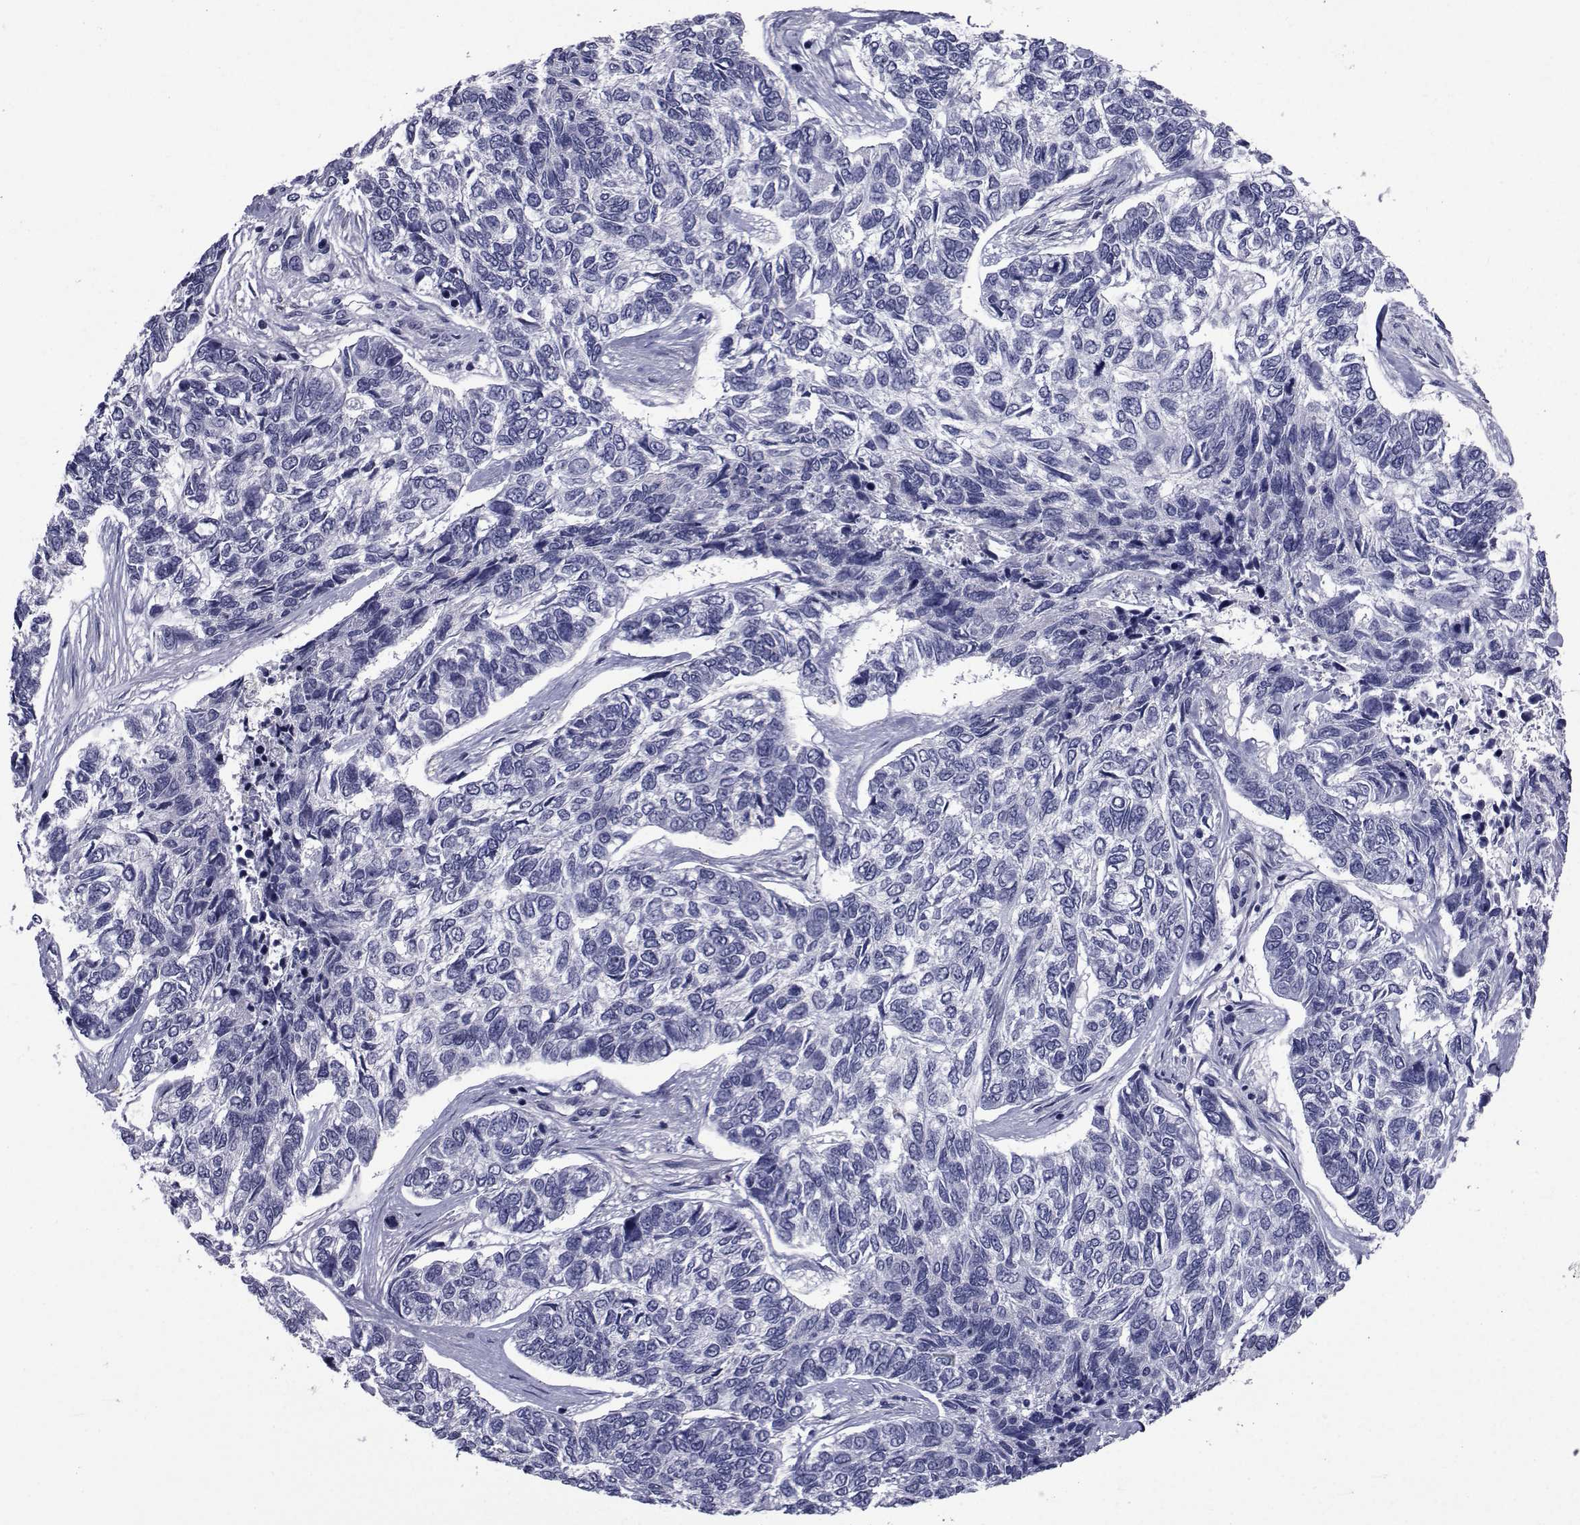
{"staining": {"intensity": "negative", "quantity": "none", "location": "none"}, "tissue": "skin cancer", "cell_type": "Tumor cells", "image_type": "cancer", "snomed": [{"axis": "morphology", "description": "Basal cell carcinoma"}, {"axis": "topography", "description": "Skin"}], "caption": "Histopathology image shows no significant protein staining in tumor cells of skin basal cell carcinoma.", "gene": "SEMA5B", "patient": {"sex": "female", "age": 65}}